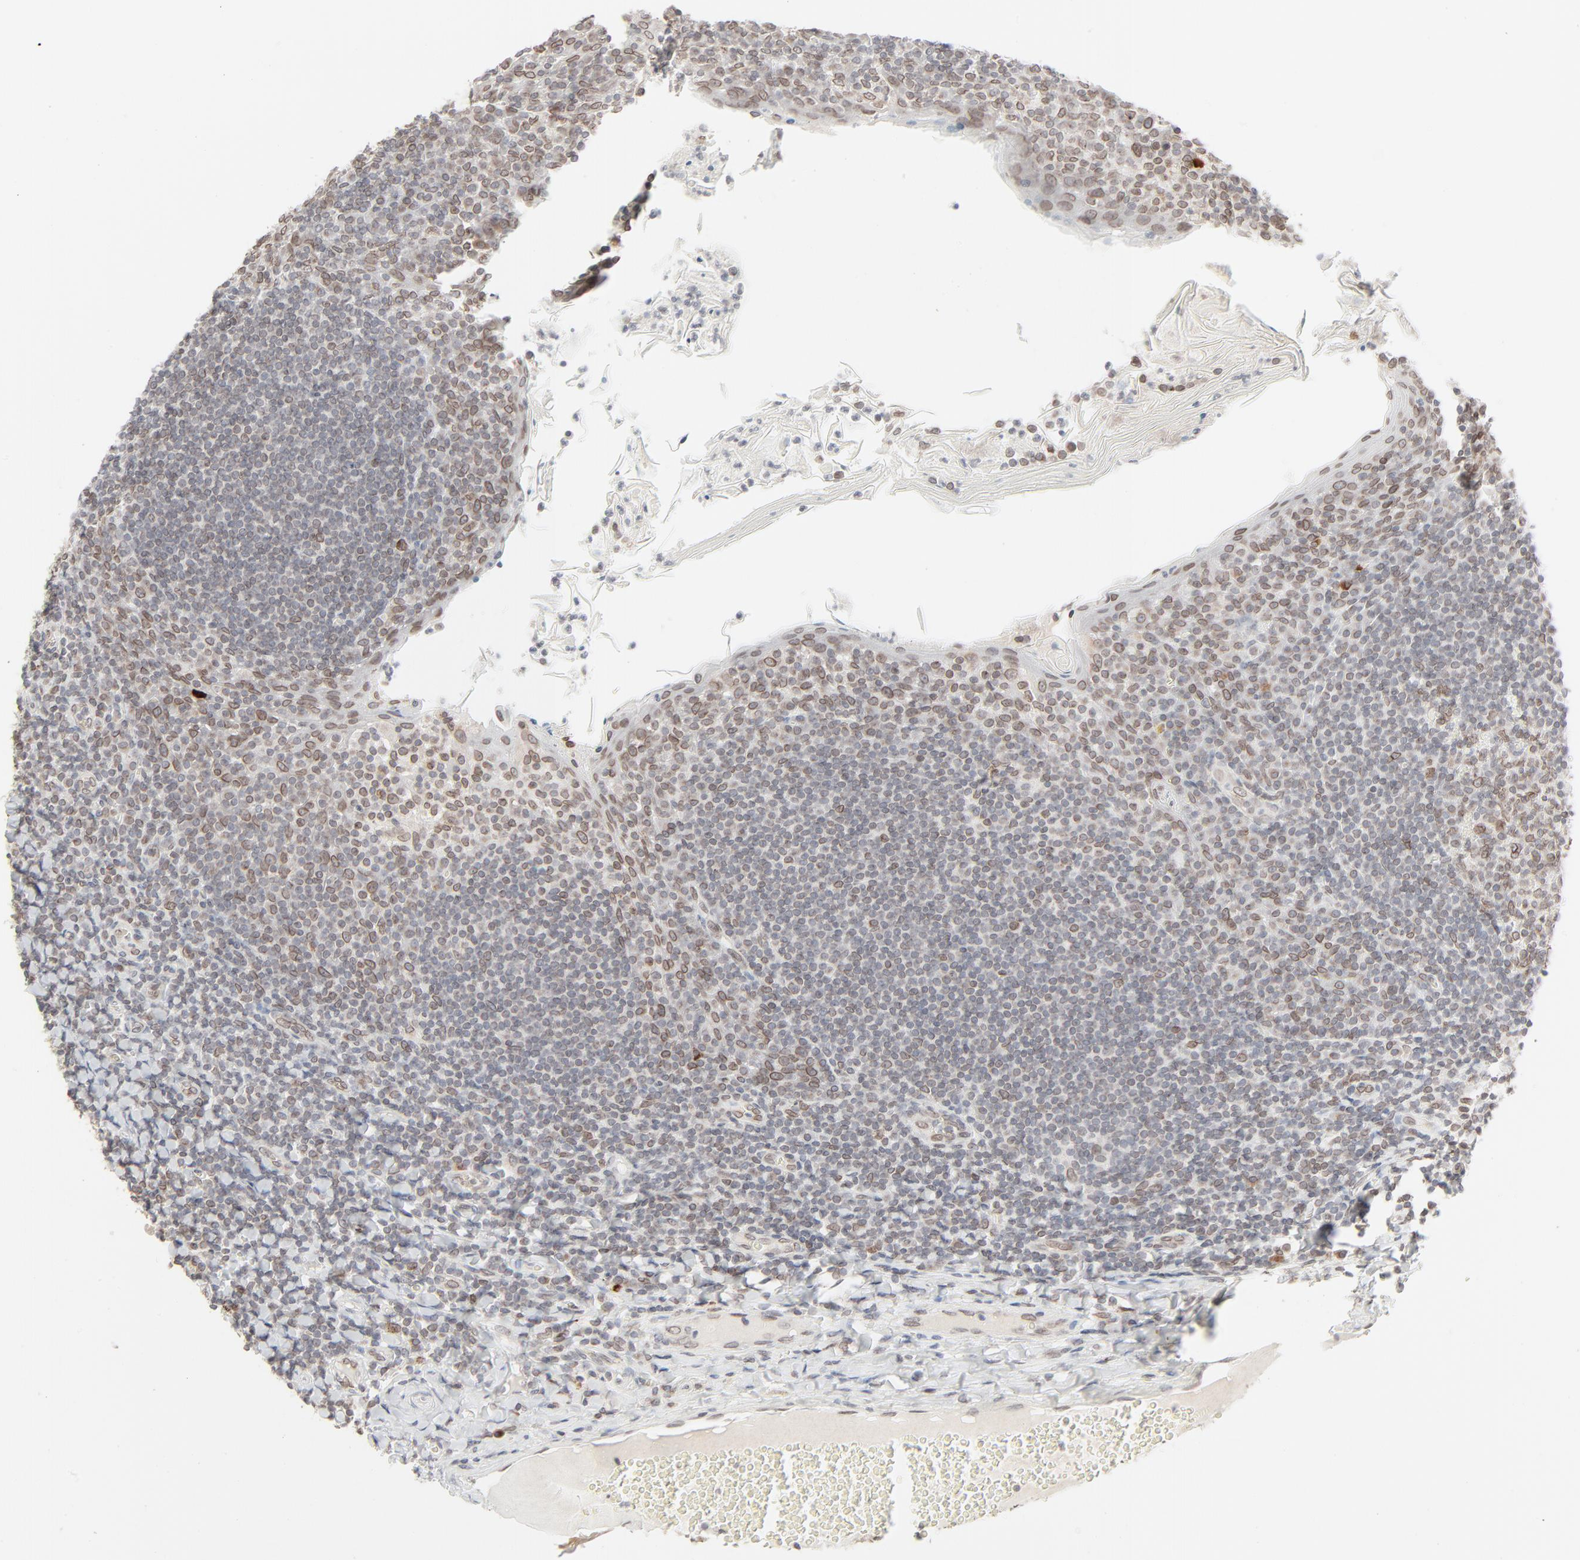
{"staining": {"intensity": "weak", "quantity": "<25%", "location": "cytoplasmic/membranous,nuclear"}, "tissue": "tonsil", "cell_type": "Germinal center cells", "image_type": "normal", "snomed": [{"axis": "morphology", "description": "Normal tissue, NOS"}, {"axis": "topography", "description": "Tonsil"}], "caption": "Benign tonsil was stained to show a protein in brown. There is no significant staining in germinal center cells. (DAB immunohistochemistry (IHC) visualized using brightfield microscopy, high magnification).", "gene": "MAD1L1", "patient": {"sex": "male", "age": 31}}